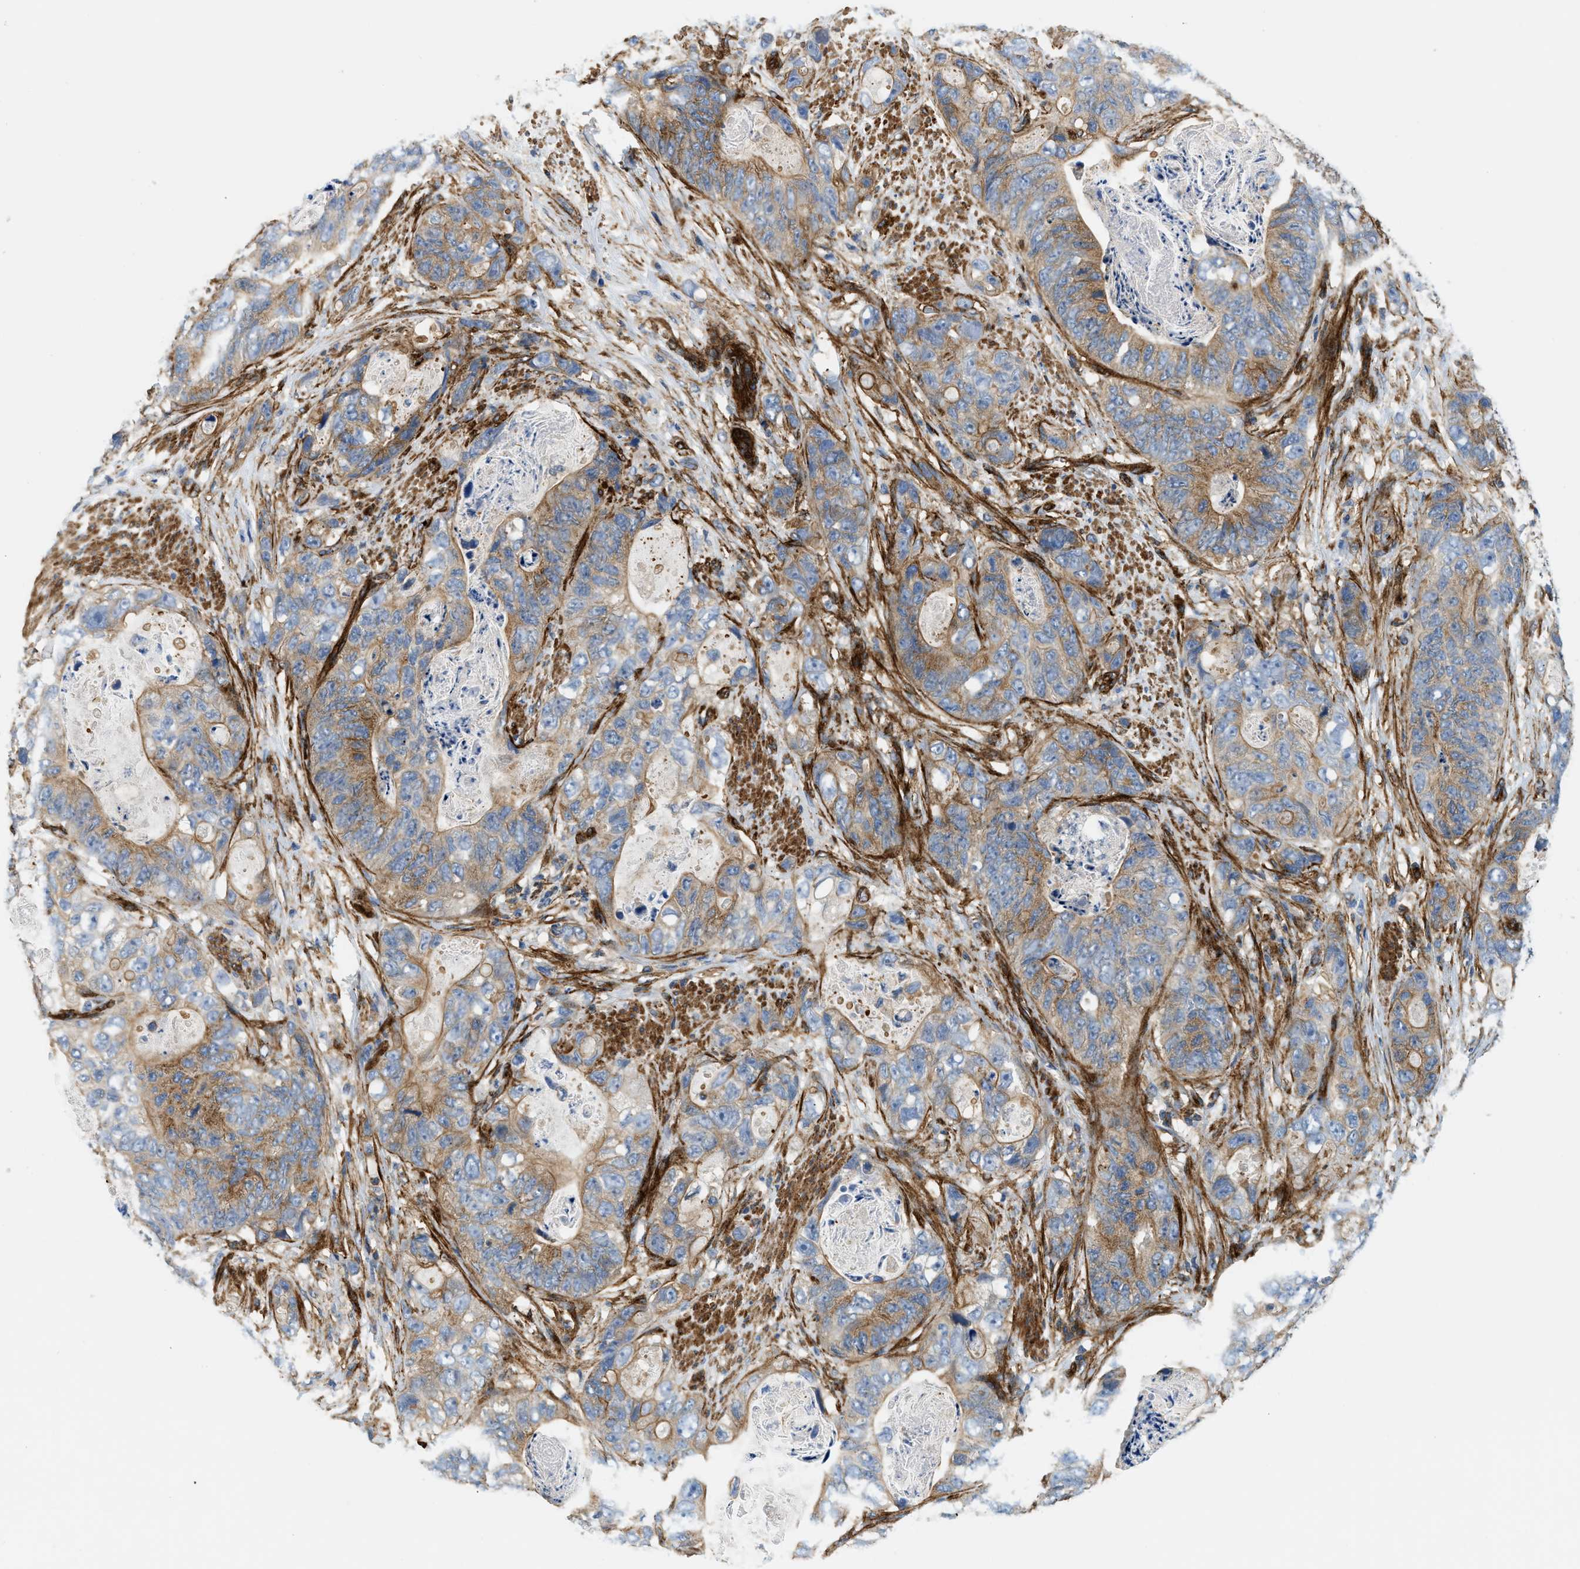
{"staining": {"intensity": "moderate", "quantity": "25%-75%", "location": "cytoplasmic/membranous"}, "tissue": "stomach cancer", "cell_type": "Tumor cells", "image_type": "cancer", "snomed": [{"axis": "morphology", "description": "Adenocarcinoma, NOS"}, {"axis": "topography", "description": "Stomach"}], "caption": "Brown immunohistochemical staining in stomach adenocarcinoma displays moderate cytoplasmic/membranous positivity in about 25%-75% of tumor cells.", "gene": "HIP1", "patient": {"sex": "female", "age": 89}}